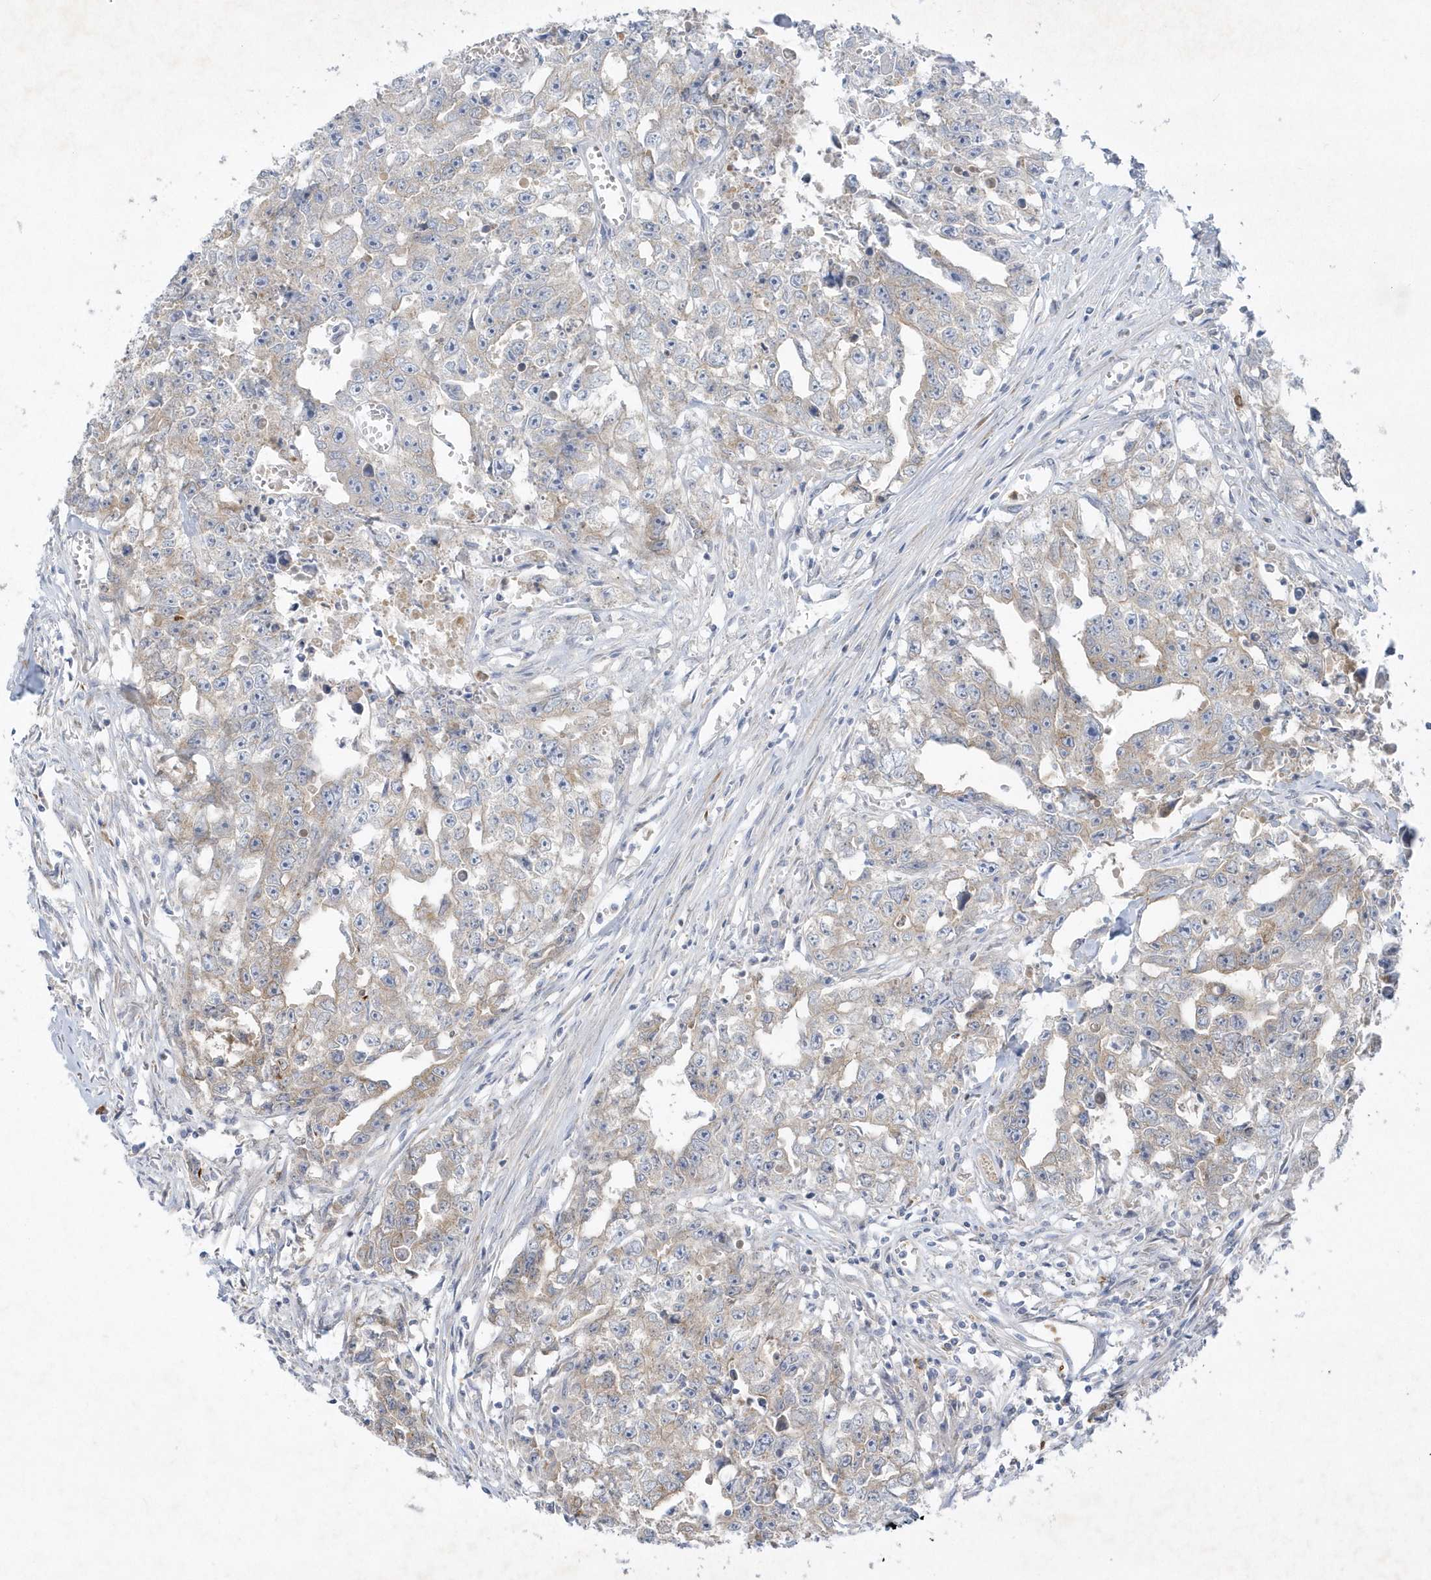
{"staining": {"intensity": "weak", "quantity": "25%-75%", "location": "cytoplasmic/membranous"}, "tissue": "testis cancer", "cell_type": "Tumor cells", "image_type": "cancer", "snomed": [{"axis": "morphology", "description": "Seminoma, NOS"}, {"axis": "morphology", "description": "Carcinoma, Embryonal, NOS"}, {"axis": "topography", "description": "Testis"}], "caption": "Brown immunohistochemical staining in human embryonal carcinoma (testis) demonstrates weak cytoplasmic/membranous expression in approximately 25%-75% of tumor cells.", "gene": "LARS1", "patient": {"sex": "male", "age": 43}}